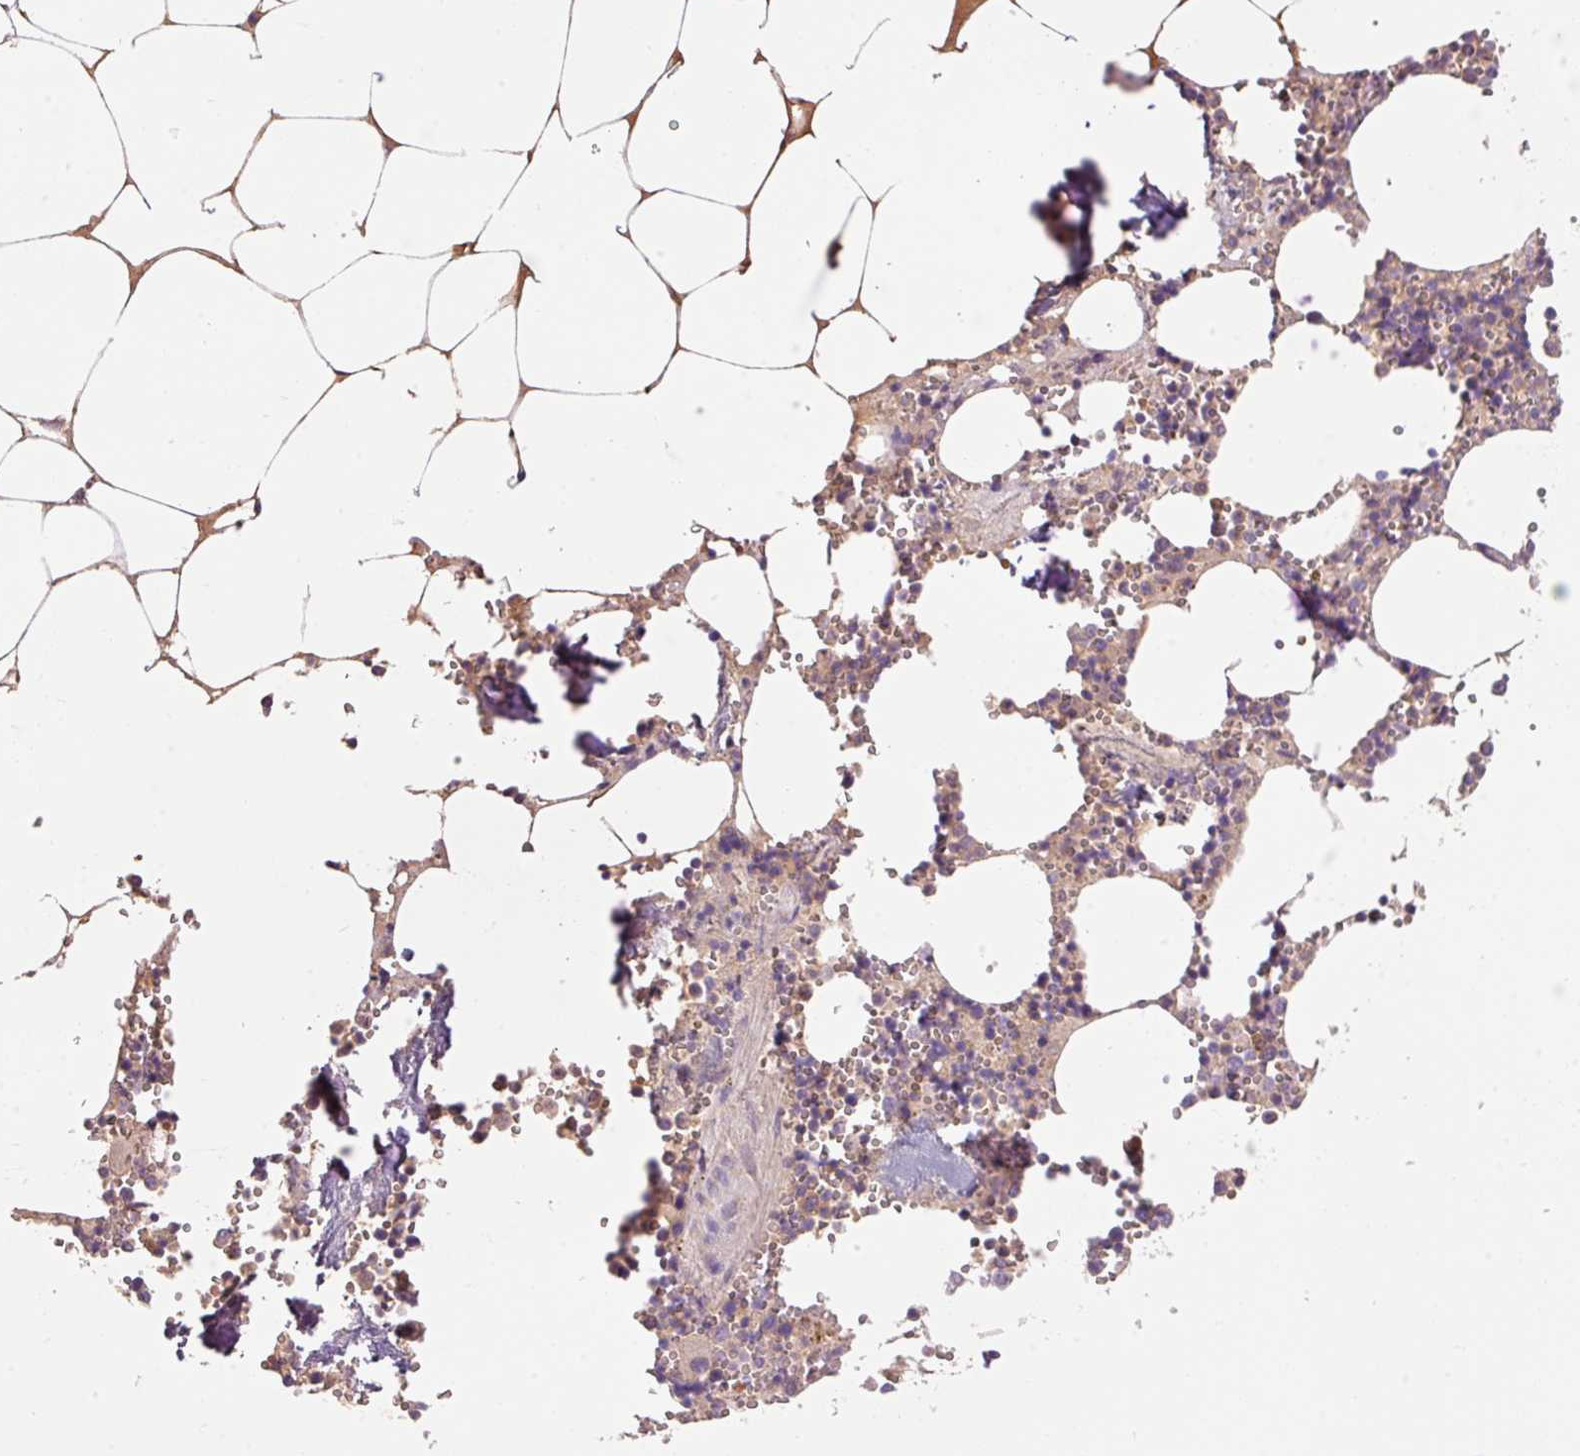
{"staining": {"intensity": "weak", "quantity": "<25%", "location": "cytoplasmic/membranous"}, "tissue": "bone marrow", "cell_type": "Hematopoietic cells", "image_type": "normal", "snomed": [{"axis": "morphology", "description": "Normal tissue, NOS"}, {"axis": "topography", "description": "Bone marrow"}], "caption": "Immunohistochemistry (IHC) of normal human bone marrow shows no expression in hematopoietic cells.", "gene": "CMTM8", "patient": {"sex": "male", "age": 54}}